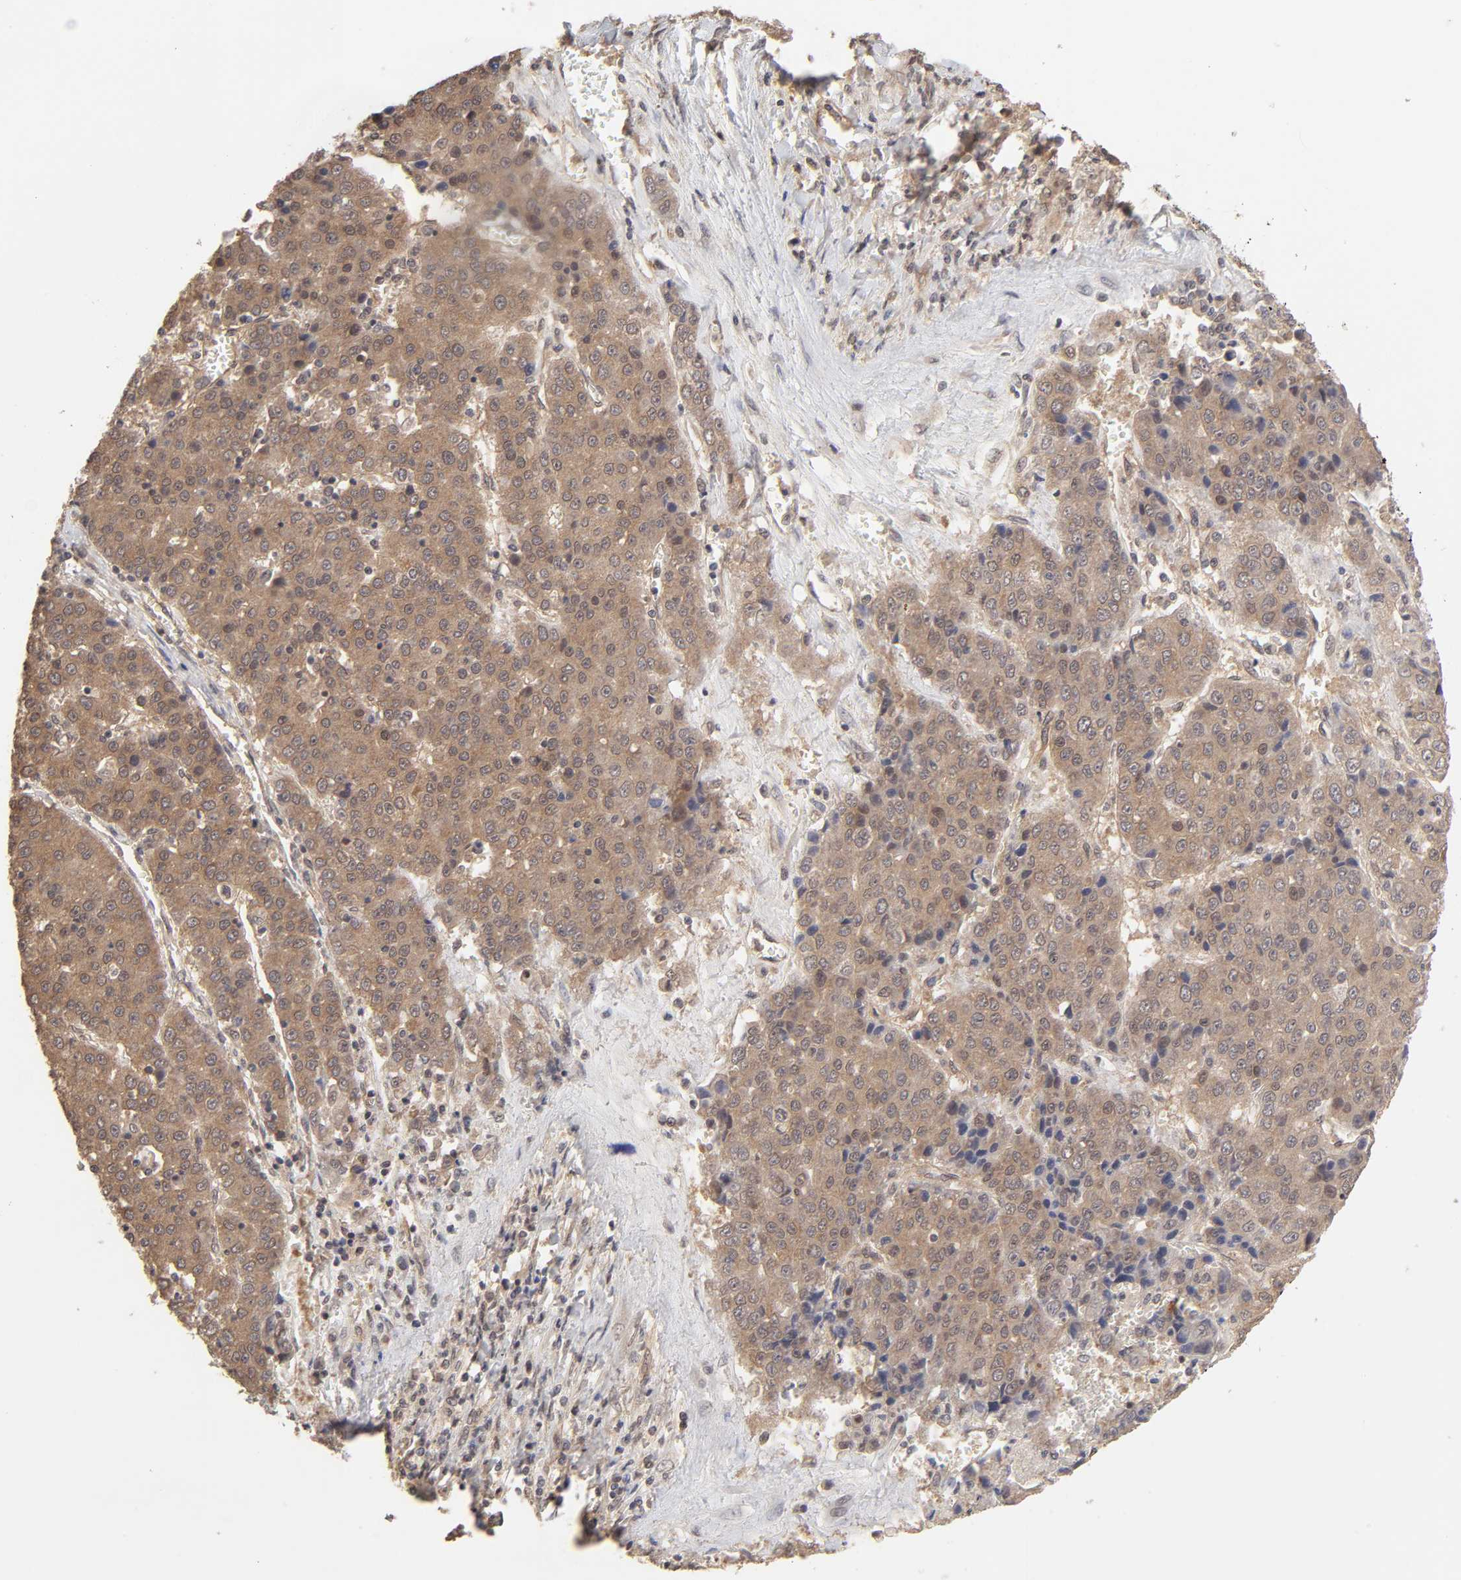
{"staining": {"intensity": "moderate", "quantity": ">75%", "location": "cytoplasmic/membranous,nuclear"}, "tissue": "liver cancer", "cell_type": "Tumor cells", "image_type": "cancer", "snomed": [{"axis": "morphology", "description": "Carcinoma, Hepatocellular, NOS"}, {"axis": "topography", "description": "Liver"}], "caption": "The image exhibits a brown stain indicating the presence of a protein in the cytoplasmic/membranous and nuclear of tumor cells in liver hepatocellular carcinoma.", "gene": "MAPK1", "patient": {"sex": "female", "age": 53}}